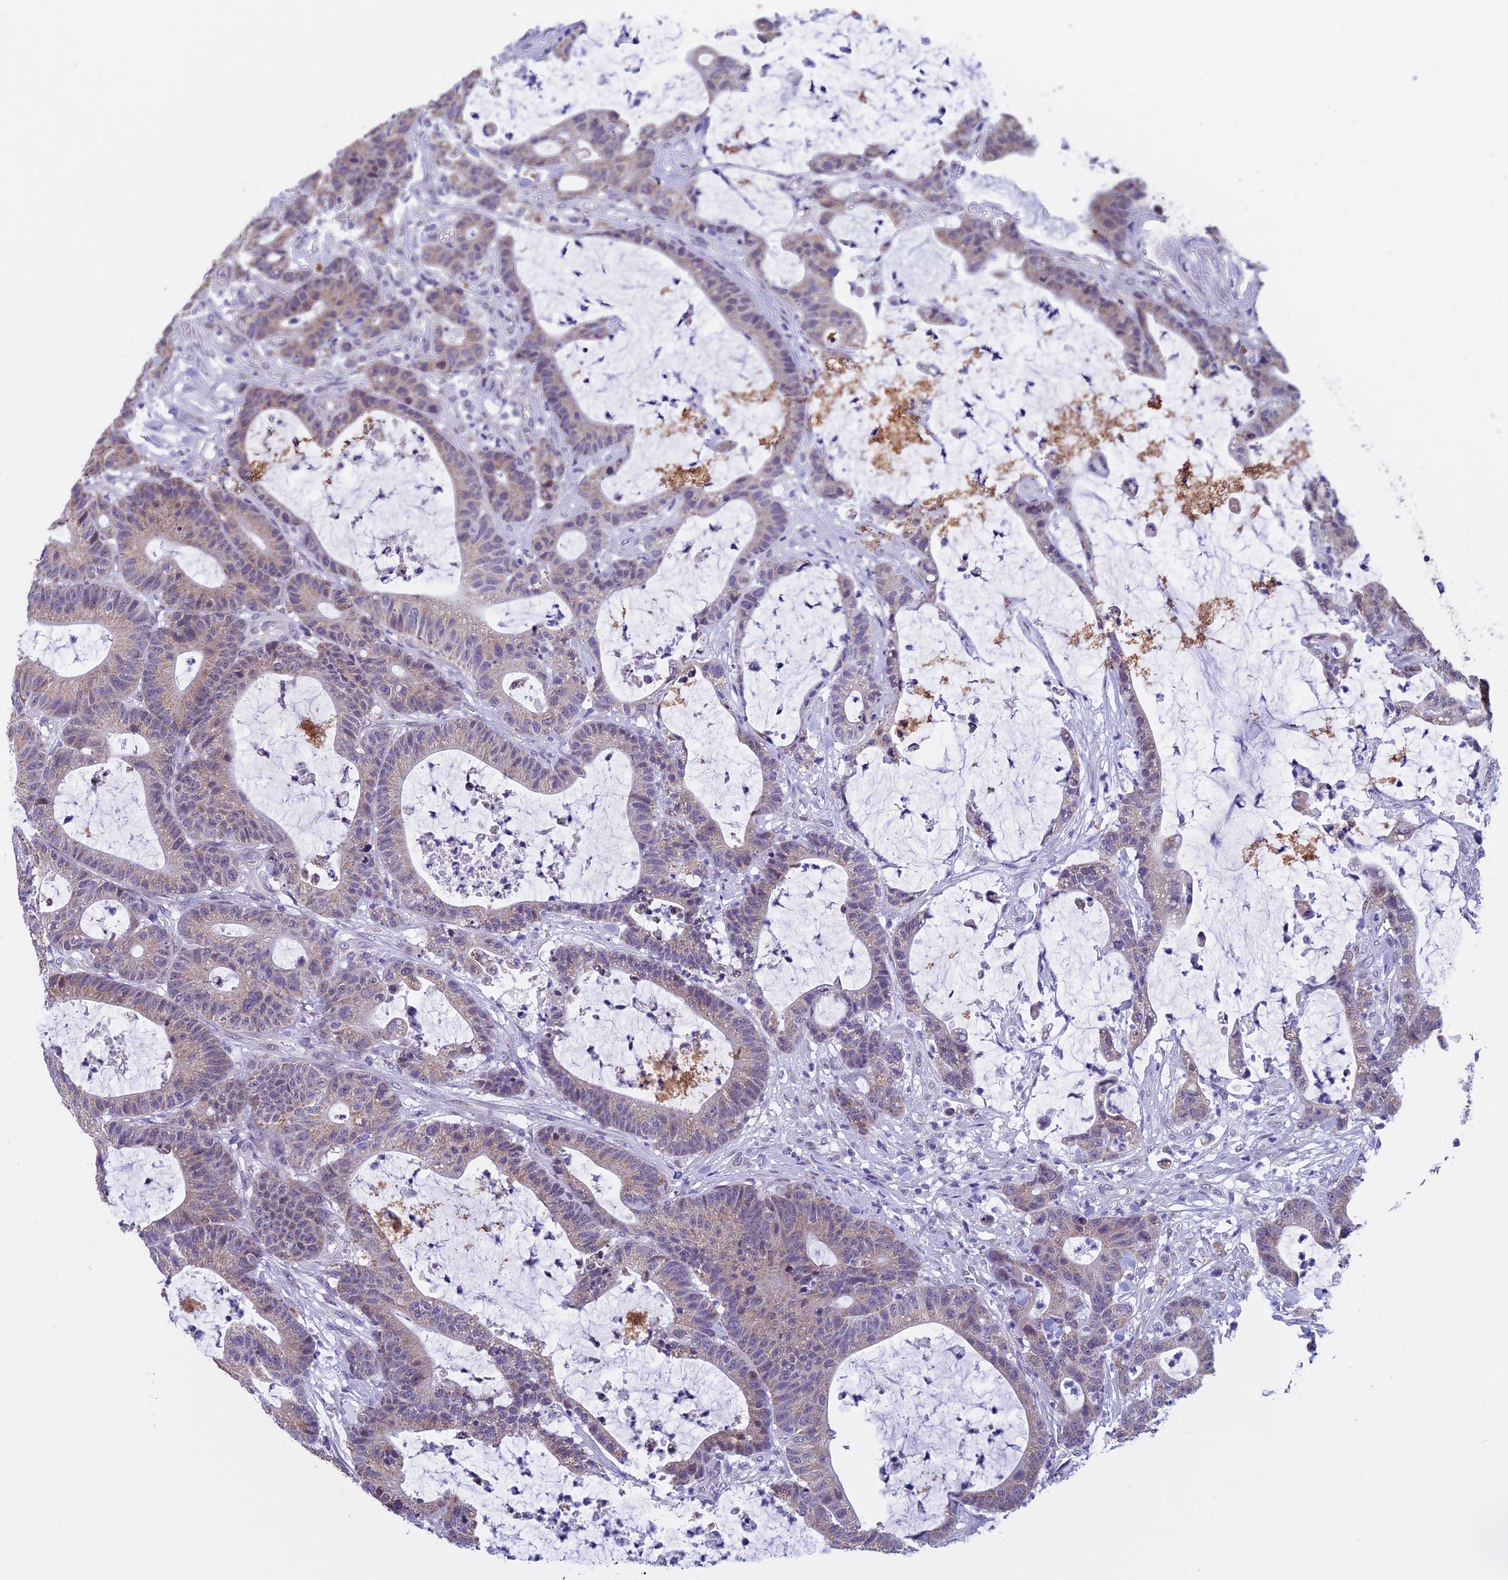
{"staining": {"intensity": "weak", "quantity": "25%-75%", "location": "cytoplasmic/membranous"}, "tissue": "colorectal cancer", "cell_type": "Tumor cells", "image_type": "cancer", "snomed": [{"axis": "morphology", "description": "Adenocarcinoma, NOS"}, {"axis": "topography", "description": "Colon"}], "caption": "Colorectal cancer (adenocarcinoma) was stained to show a protein in brown. There is low levels of weak cytoplasmic/membranous expression in about 25%-75% of tumor cells.", "gene": "ZNF317", "patient": {"sex": "female", "age": 84}}